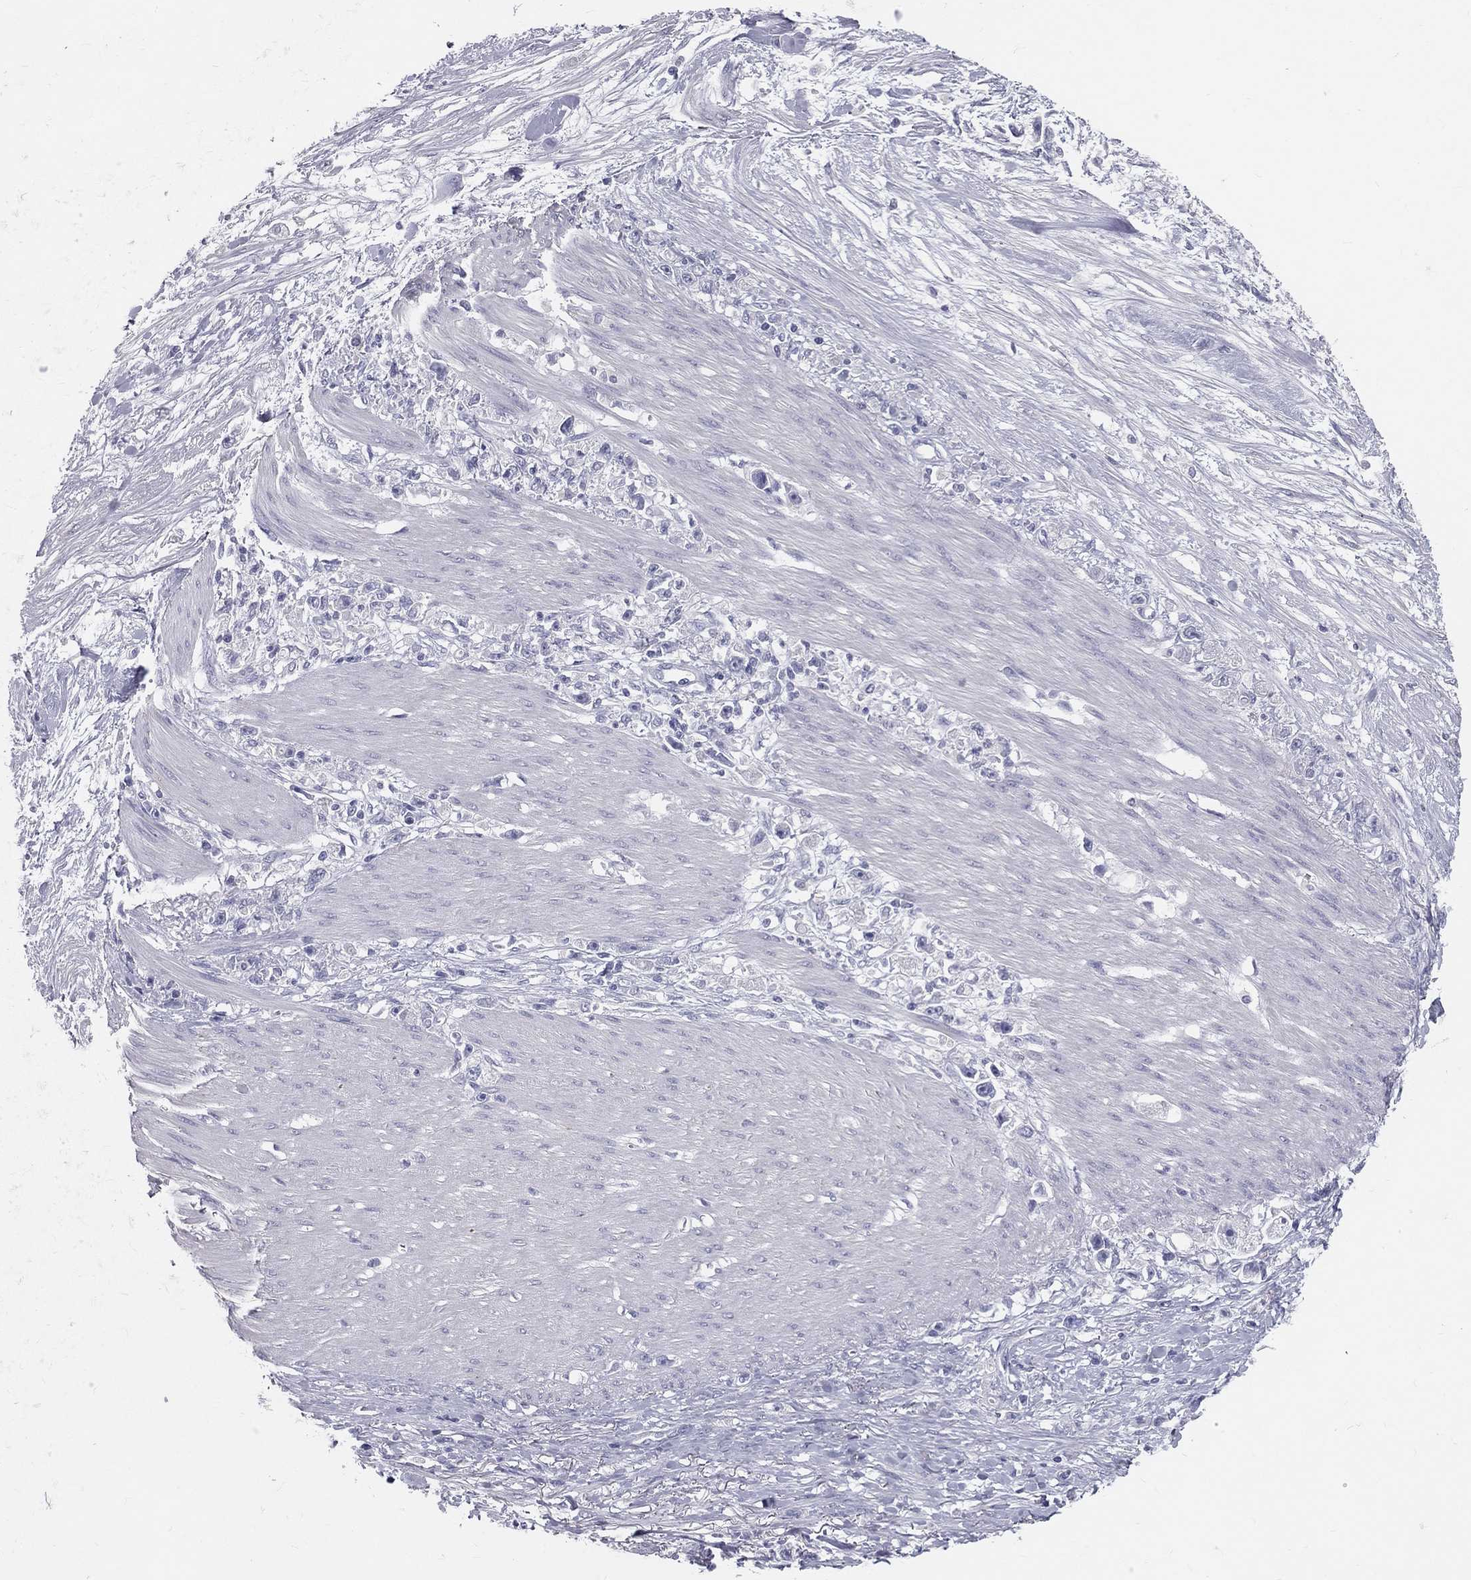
{"staining": {"intensity": "negative", "quantity": "none", "location": "none"}, "tissue": "stomach cancer", "cell_type": "Tumor cells", "image_type": "cancer", "snomed": [{"axis": "morphology", "description": "Adenocarcinoma, NOS"}, {"axis": "topography", "description": "Stomach"}], "caption": "DAB immunohistochemical staining of adenocarcinoma (stomach) reveals no significant positivity in tumor cells. The staining was performed using DAB (3,3'-diaminobenzidine) to visualize the protein expression in brown, while the nuclei were stained in blue with hematoxylin (Magnification: 20x).", "gene": "TFPI2", "patient": {"sex": "female", "age": 59}}